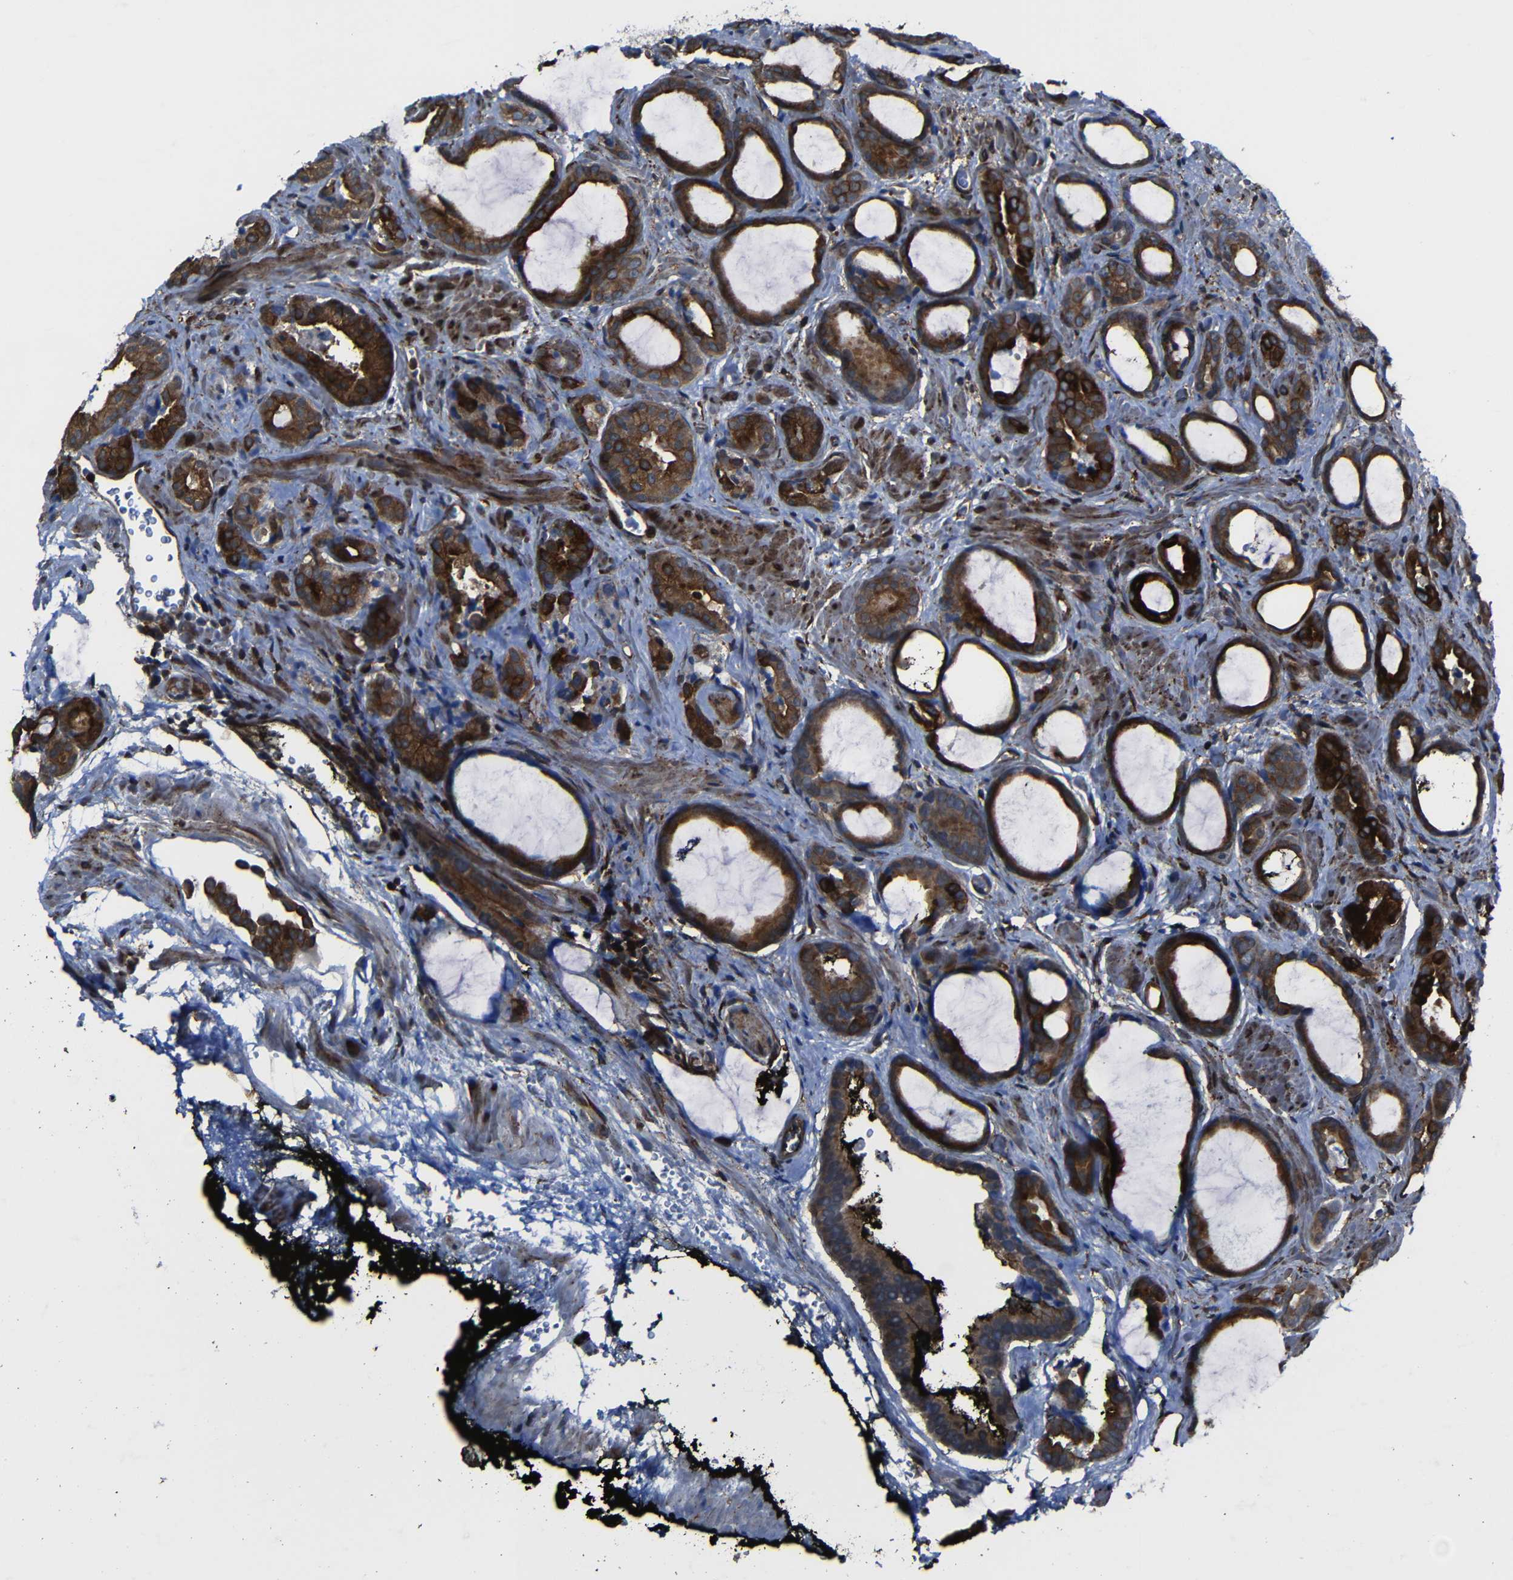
{"staining": {"intensity": "strong", "quantity": ">75%", "location": "cytoplasmic/membranous"}, "tissue": "prostate cancer", "cell_type": "Tumor cells", "image_type": "cancer", "snomed": [{"axis": "morphology", "description": "Adenocarcinoma, Low grade"}, {"axis": "topography", "description": "Prostate"}], "caption": "There is high levels of strong cytoplasmic/membranous positivity in tumor cells of prostate cancer, as demonstrated by immunohistochemical staining (brown color).", "gene": "KIAA0513", "patient": {"sex": "male", "age": 60}}